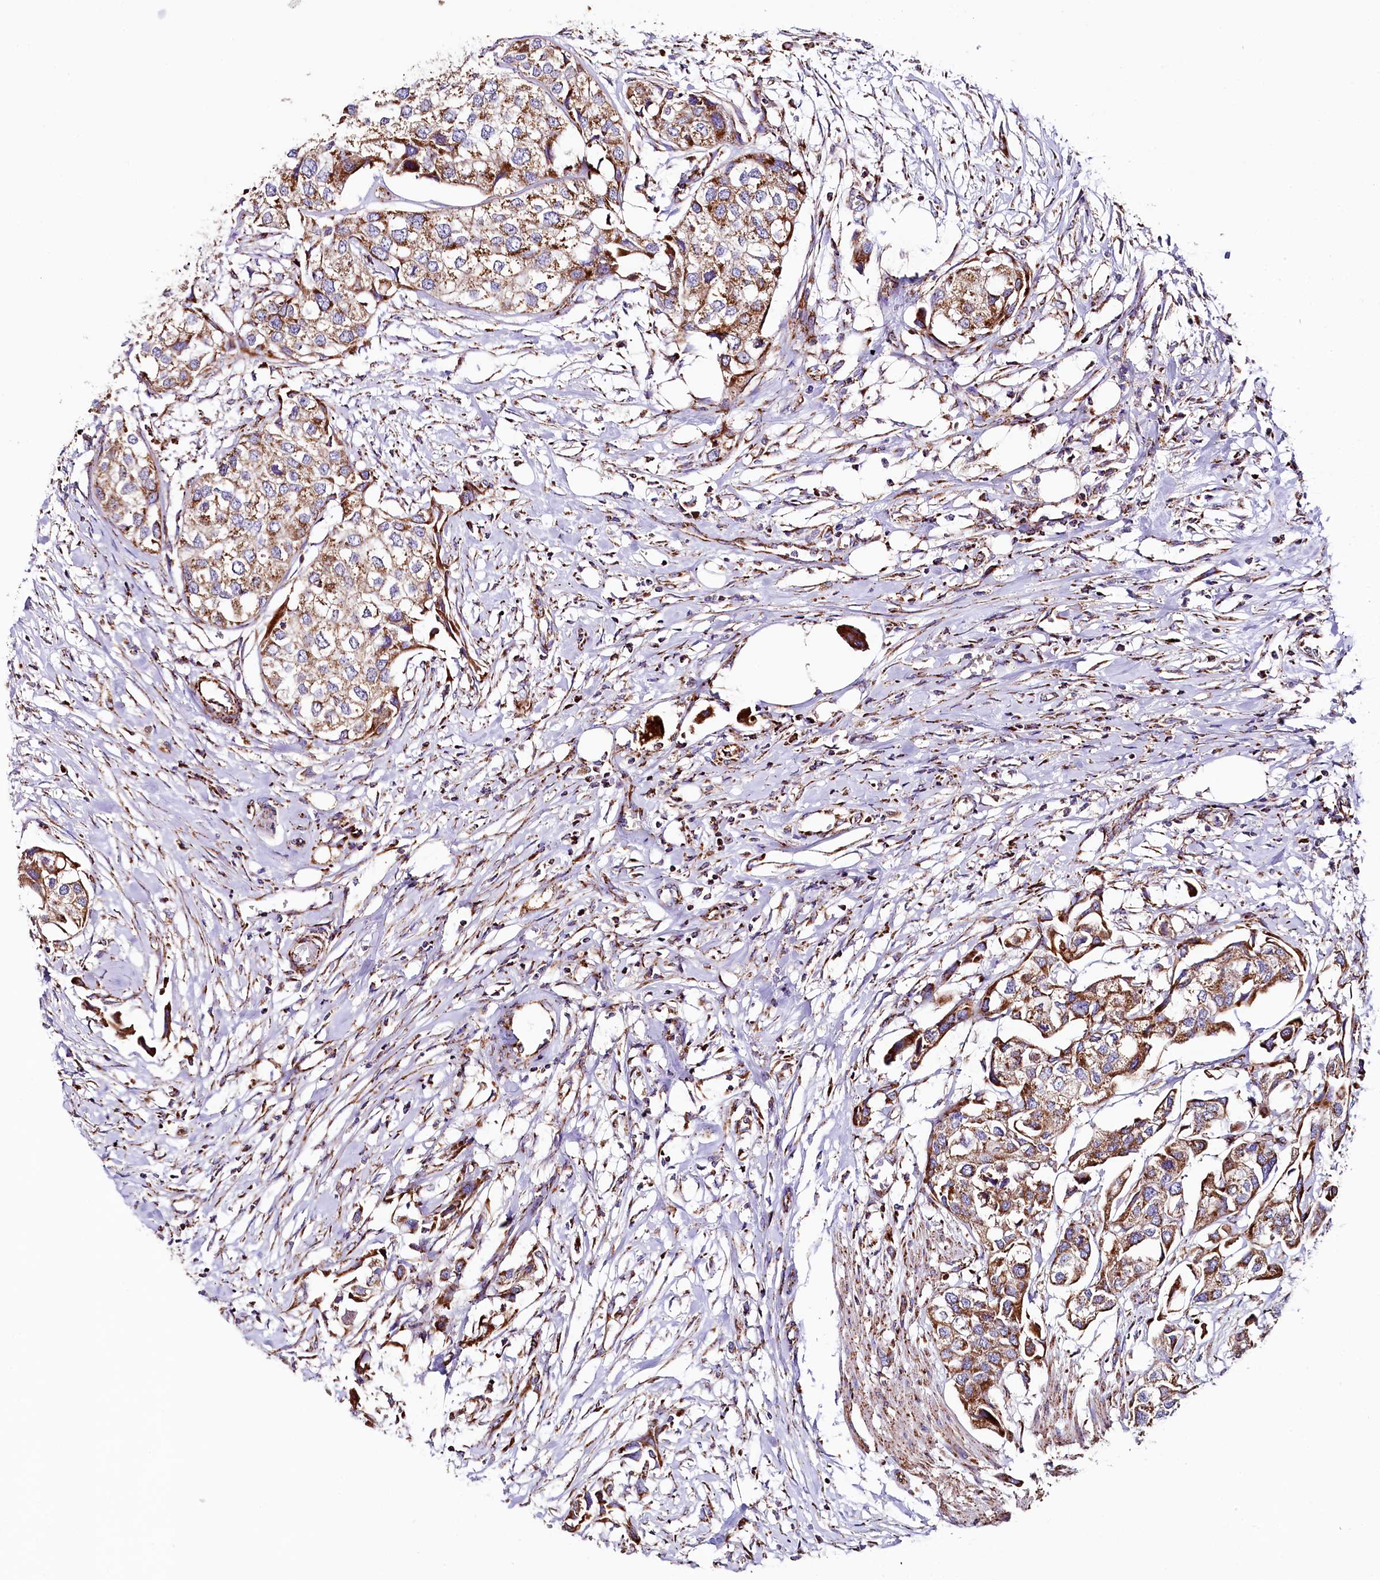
{"staining": {"intensity": "moderate", "quantity": ">75%", "location": "cytoplasmic/membranous"}, "tissue": "urothelial cancer", "cell_type": "Tumor cells", "image_type": "cancer", "snomed": [{"axis": "morphology", "description": "Urothelial carcinoma, High grade"}, {"axis": "topography", "description": "Urinary bladder"}], "caption": "Immunohistochemistry staining of urothelial cancer, which demonstrates medium levels of moderate cytoplasmic/membranous staining in about >75% of tumor cells indicating moderate cytoplasmic/membranous protein expression. The staining was performed using DAB (brown) for protein detection and nuclei were counterstained in hematoxylin (blue).", "gene": "APLP2", "patient": {"sex": "male", "age": 64}}